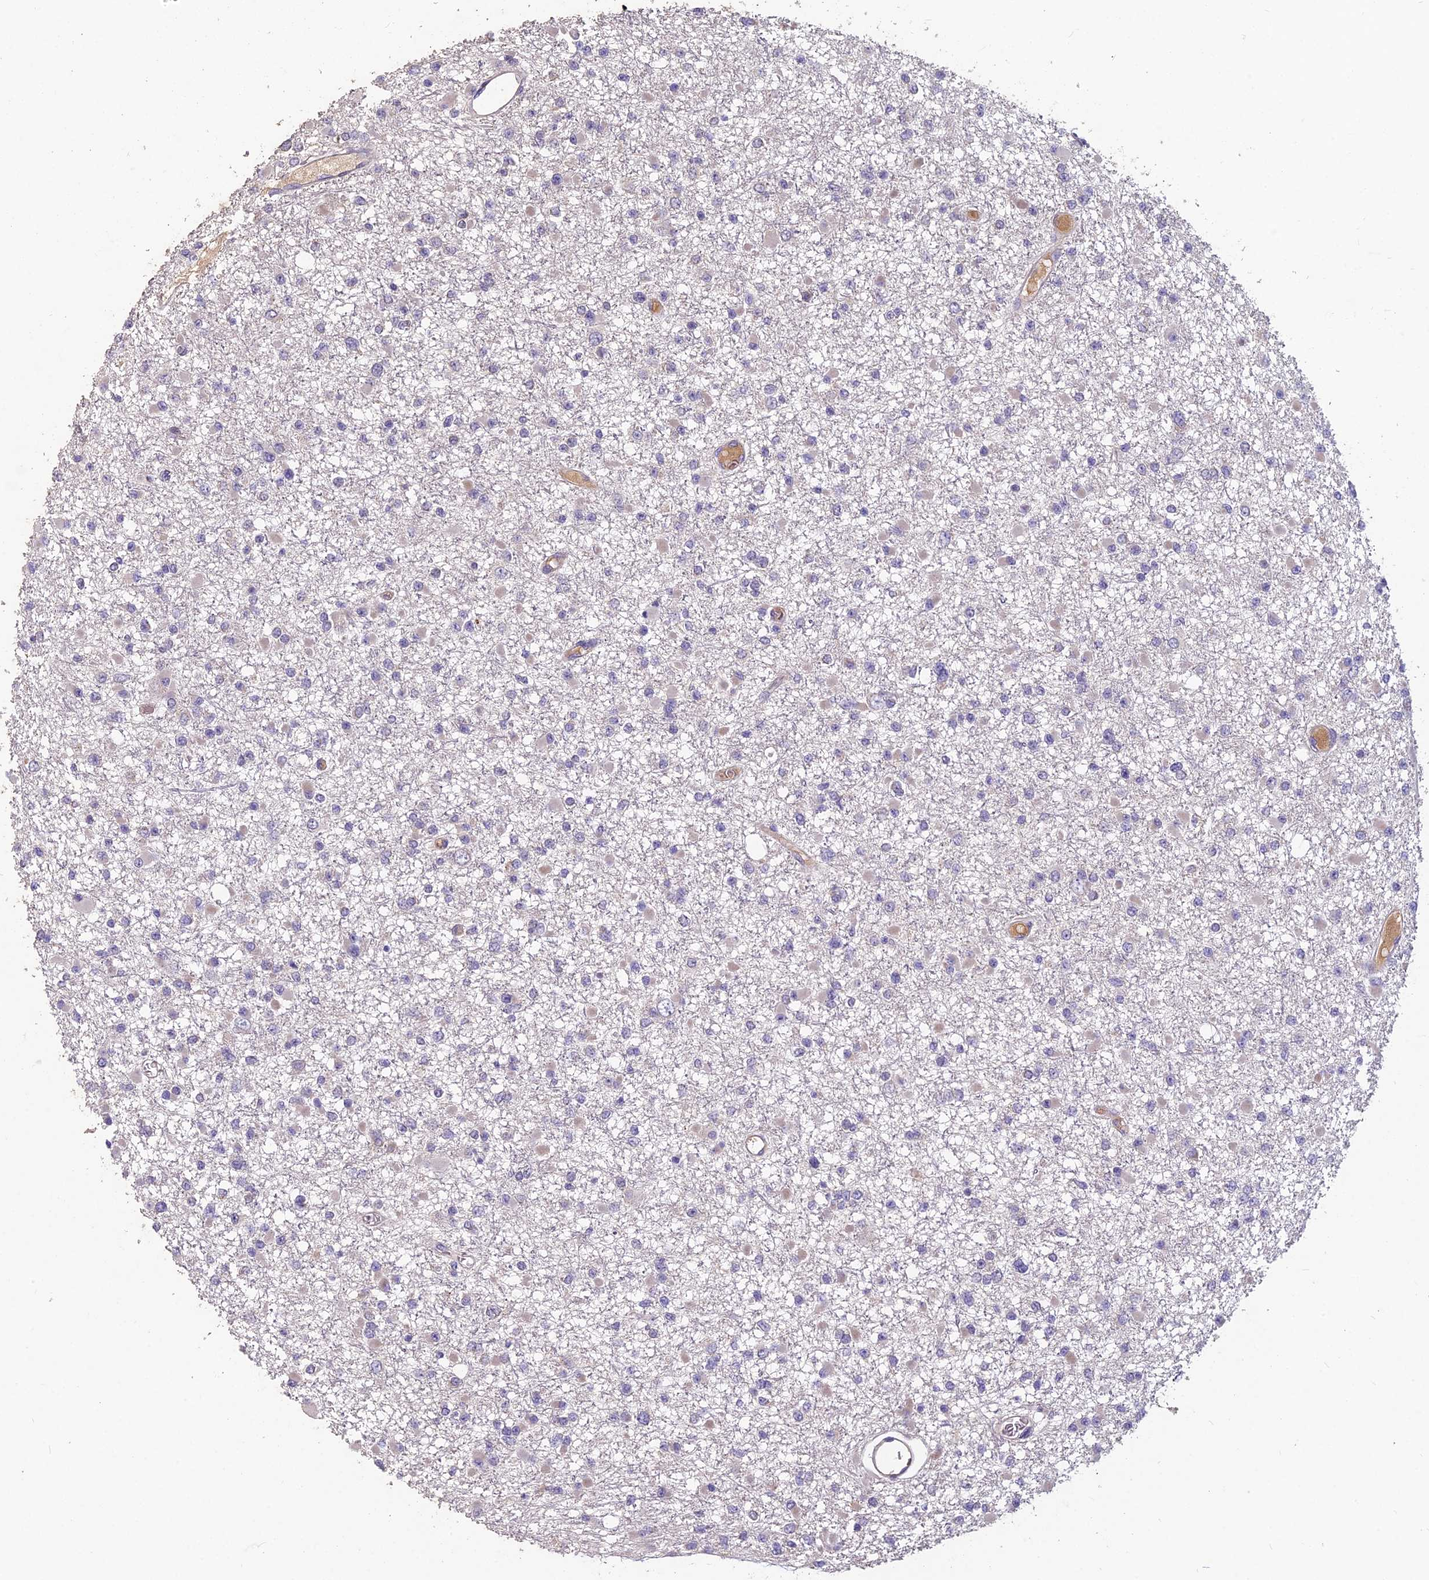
{"staining": {"intensity": "negative", "quantity": "none", "location": "none"}, "tissue": "glioma", "cell_type": "Tumor cells", "image_type": "cancer", "snomed": [{"axis": "morphology", "description": "Glioma, malignant, Low grade"}, {"axis": "topography", "description": "Brain"}], "caption": "The image displays no significant expression in tumor cells of glioma.", "gene": "CEACAM16", "patient": {"sex": "female", "age": 22}}